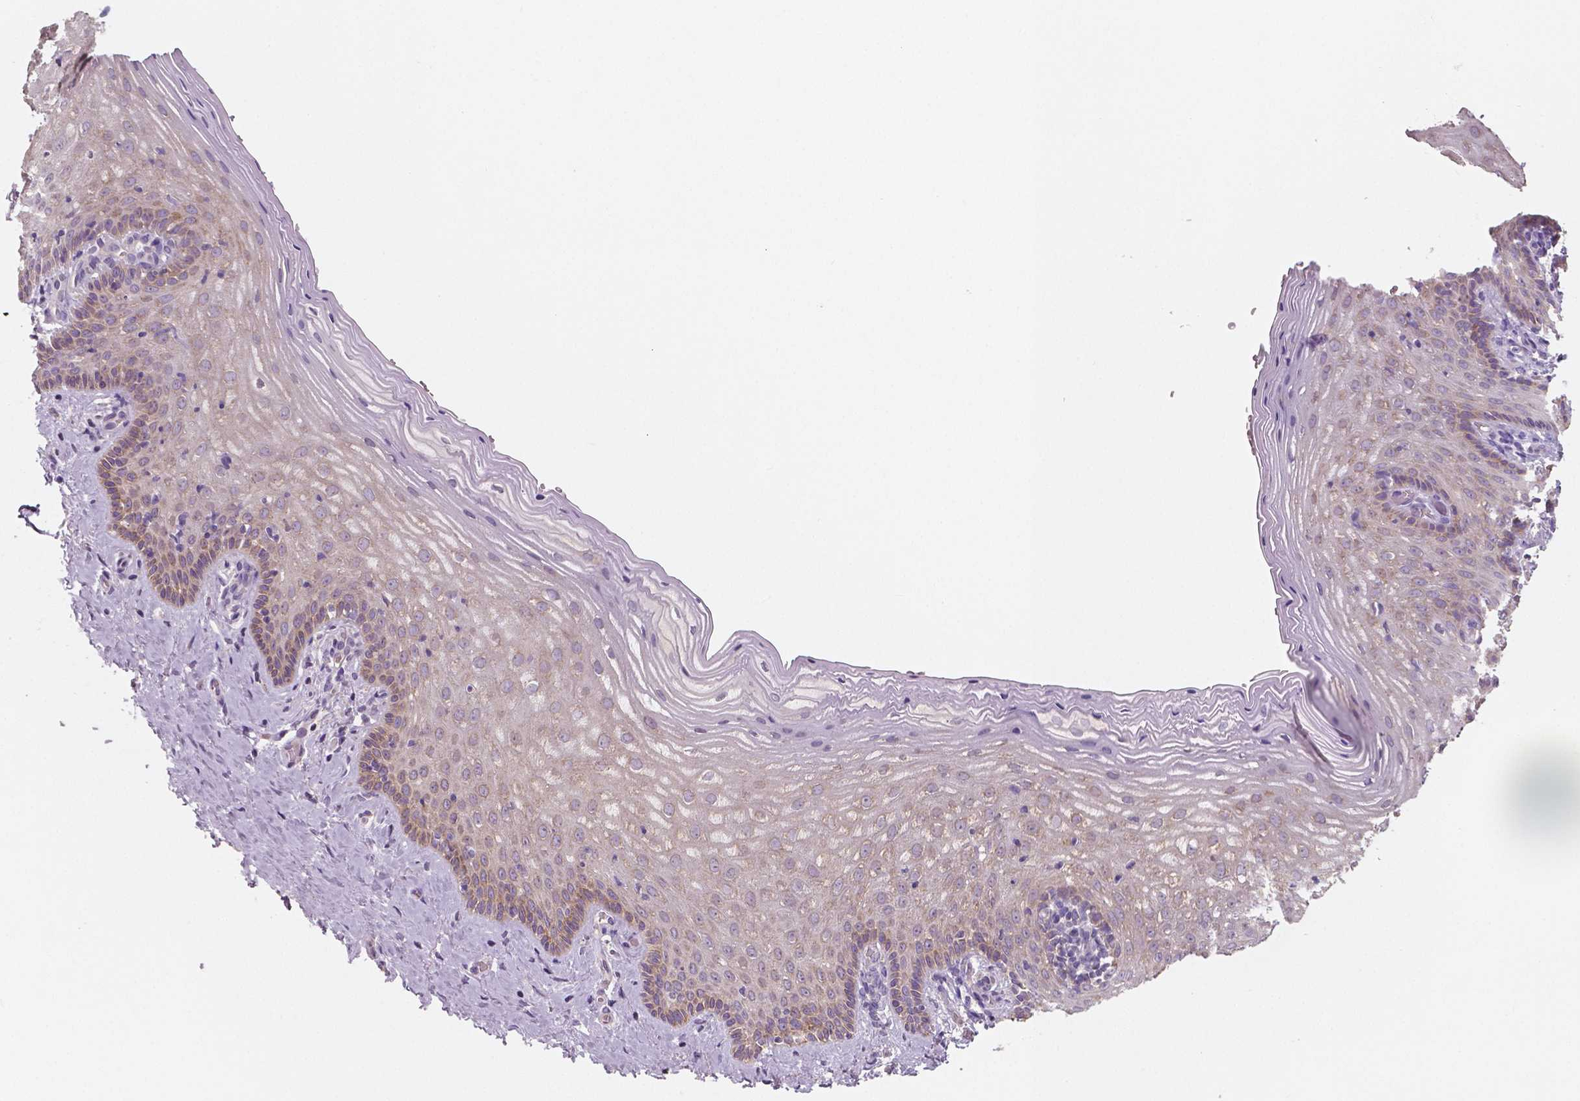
{"staining": {"intensity": "weak", "quantity": "25%-75%", "location": "cytoplasmic/membranous"}, "tissue": "vagina", "cell_type": "Squamous epithelial cells", "image_type": "normal", "snomed": [{"axis": "morphology", "description": "Normal tissue, NOS"}, {"axis": "topography", "description": "Vagina"}], "caption": "Vagina stained with immunohistochemistry (IHC) demonstrates weak cytoplasmic/membranous expression in about 25%-75% of squamous epithelial cells.", "gene": "LSM14B", "patient": {"sex": "female", "age": 45}}